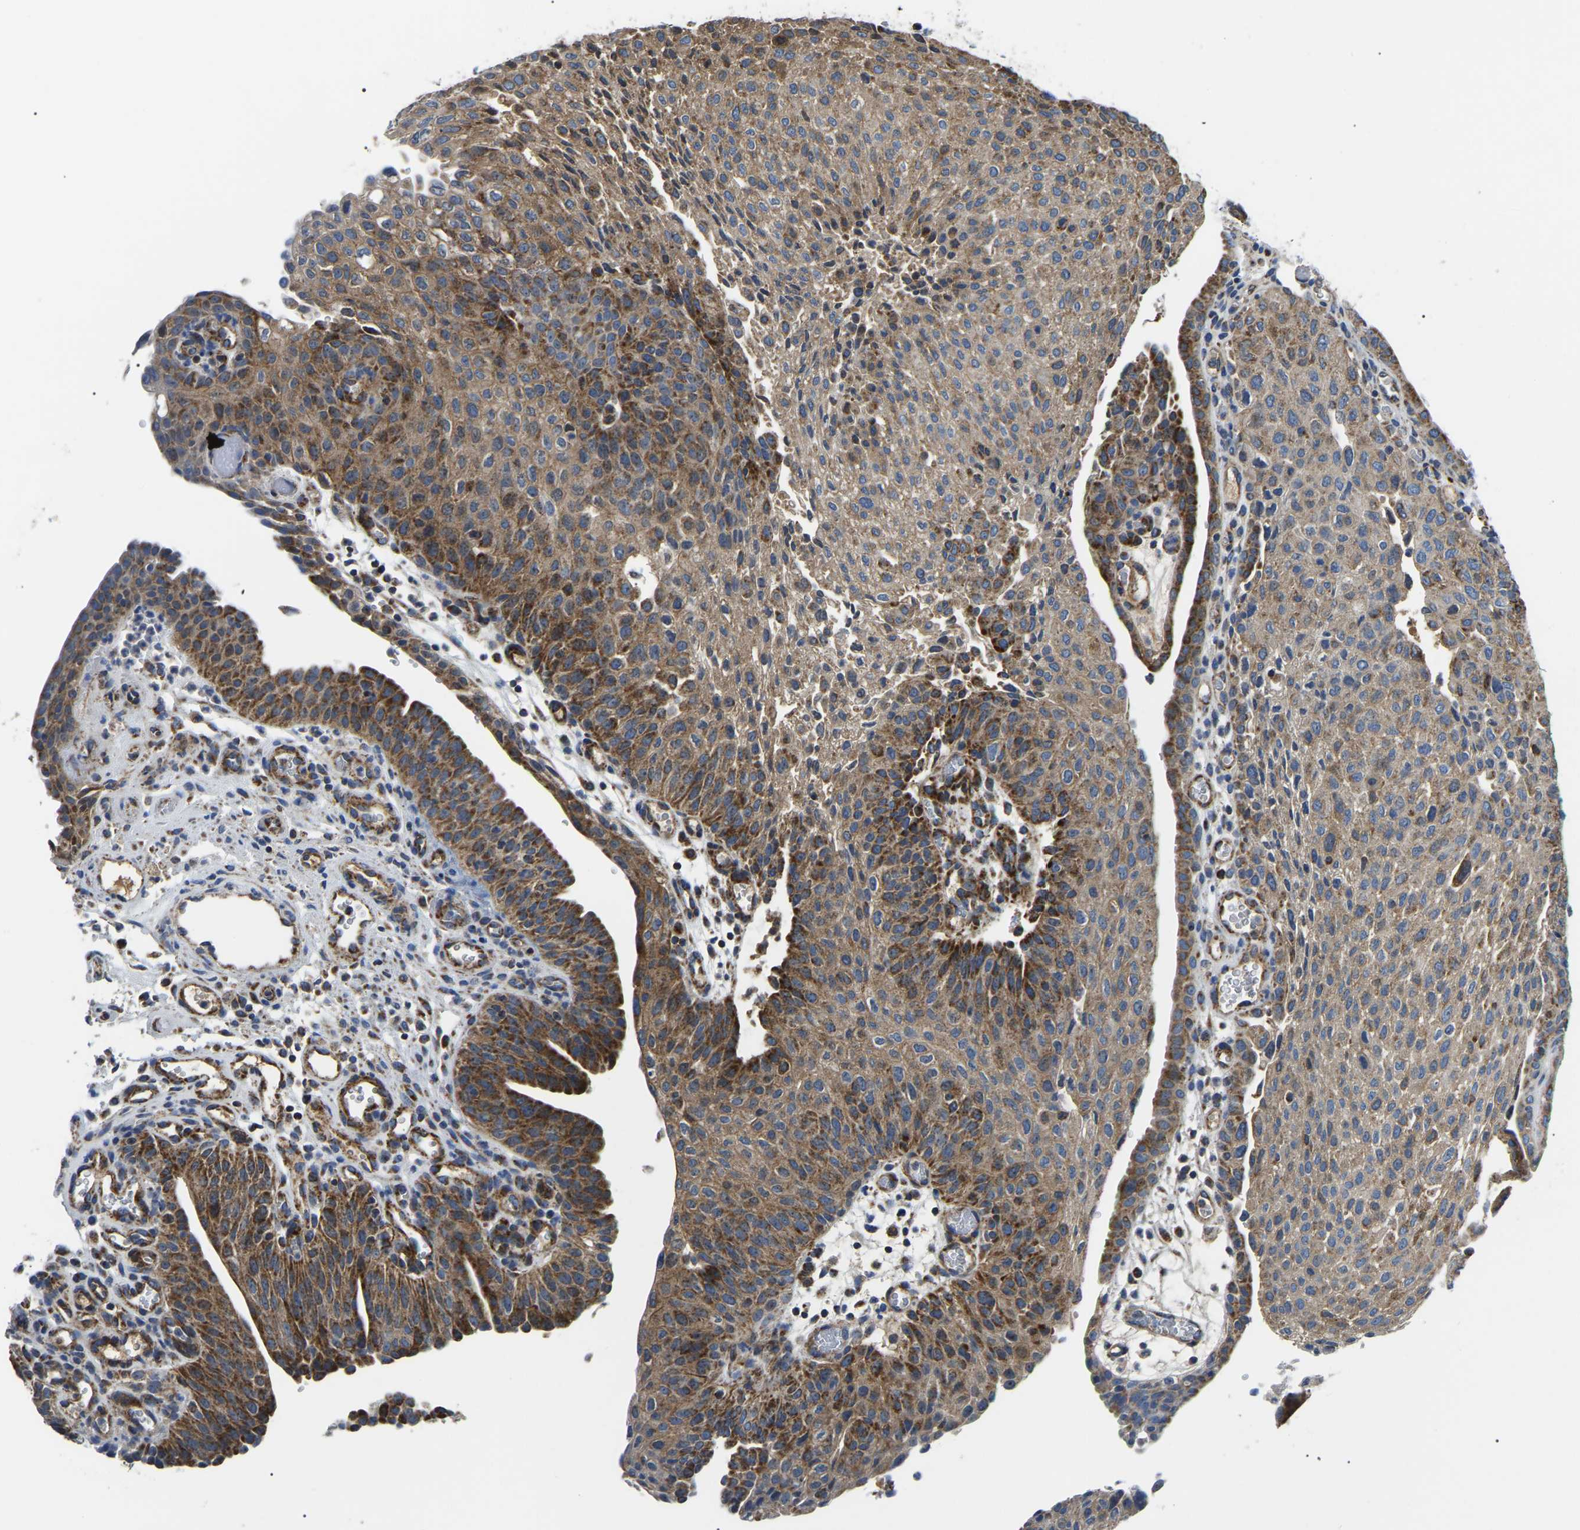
{"staining": {"intensity": "moderate", "quantity": ">75%", "location": "cytoplasmic/membranous"}, "tissue": "urothelial cancer", "cell_type": "Tumor cells", "image_type": "cancer", "snomed": [{"axis": "morphology", "description": "Urothelial carcinoma, Low grade"}, {"axis": "morphology", "description": "Urothelial carcinoma, High grade"}, {"axis": "topography", "description": "Urinary bladder"}], "caption": "The histopathology image displays staining of urothelial cancer, revealing moderate cytoplasmic/membranous protein staining (brown color) within tumor cells.", "gene": "PPM1E", "patient": {"sex": "male", "age": 35}}